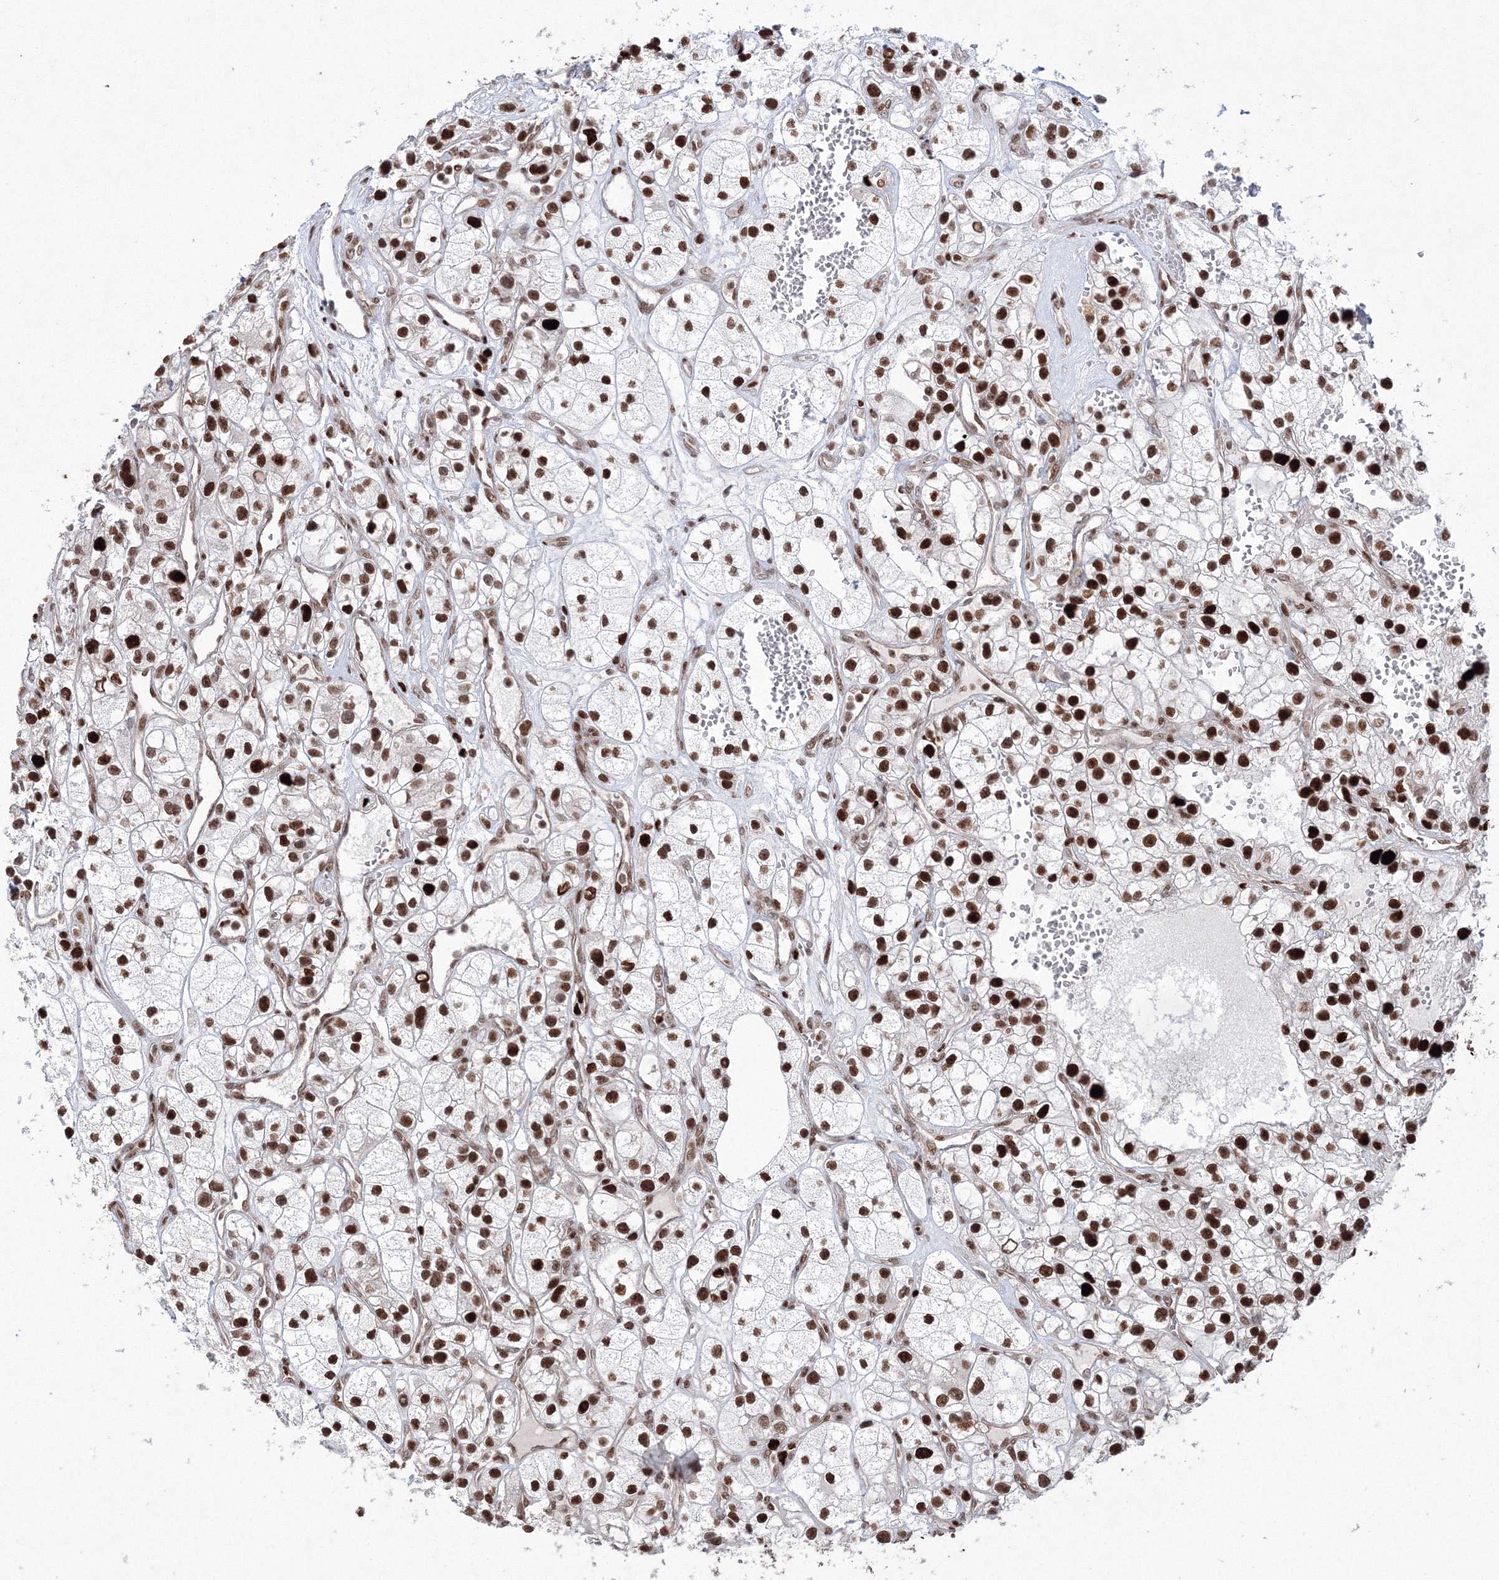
{"staining": {"intensity": "strong", "quantity": ">75%", "location": "nuclear"}, "tissue": "renal cancer", "cell_type": "Tumor cells", "image_type": "cancer", "snomed": [{"axis": "morphology", "description": "Adenocarcinoma, NOS"}, {"axis": "topography", "description": "Kidney"}], "caption": "An immunohistochemistry (IHC) photomicrograph of tumor tissue is shown. Protein staining in brown shows strong nuclear positivity in renal adenocarcinoma within tumor cells. The staining was performed using DAB to visualize the protein expression in brown, while the nuclei were stained in blue with hematoxylin (Magnification: 20x).", "gene": "LIG1", "patient": {"sex": "female", "age": 57}}